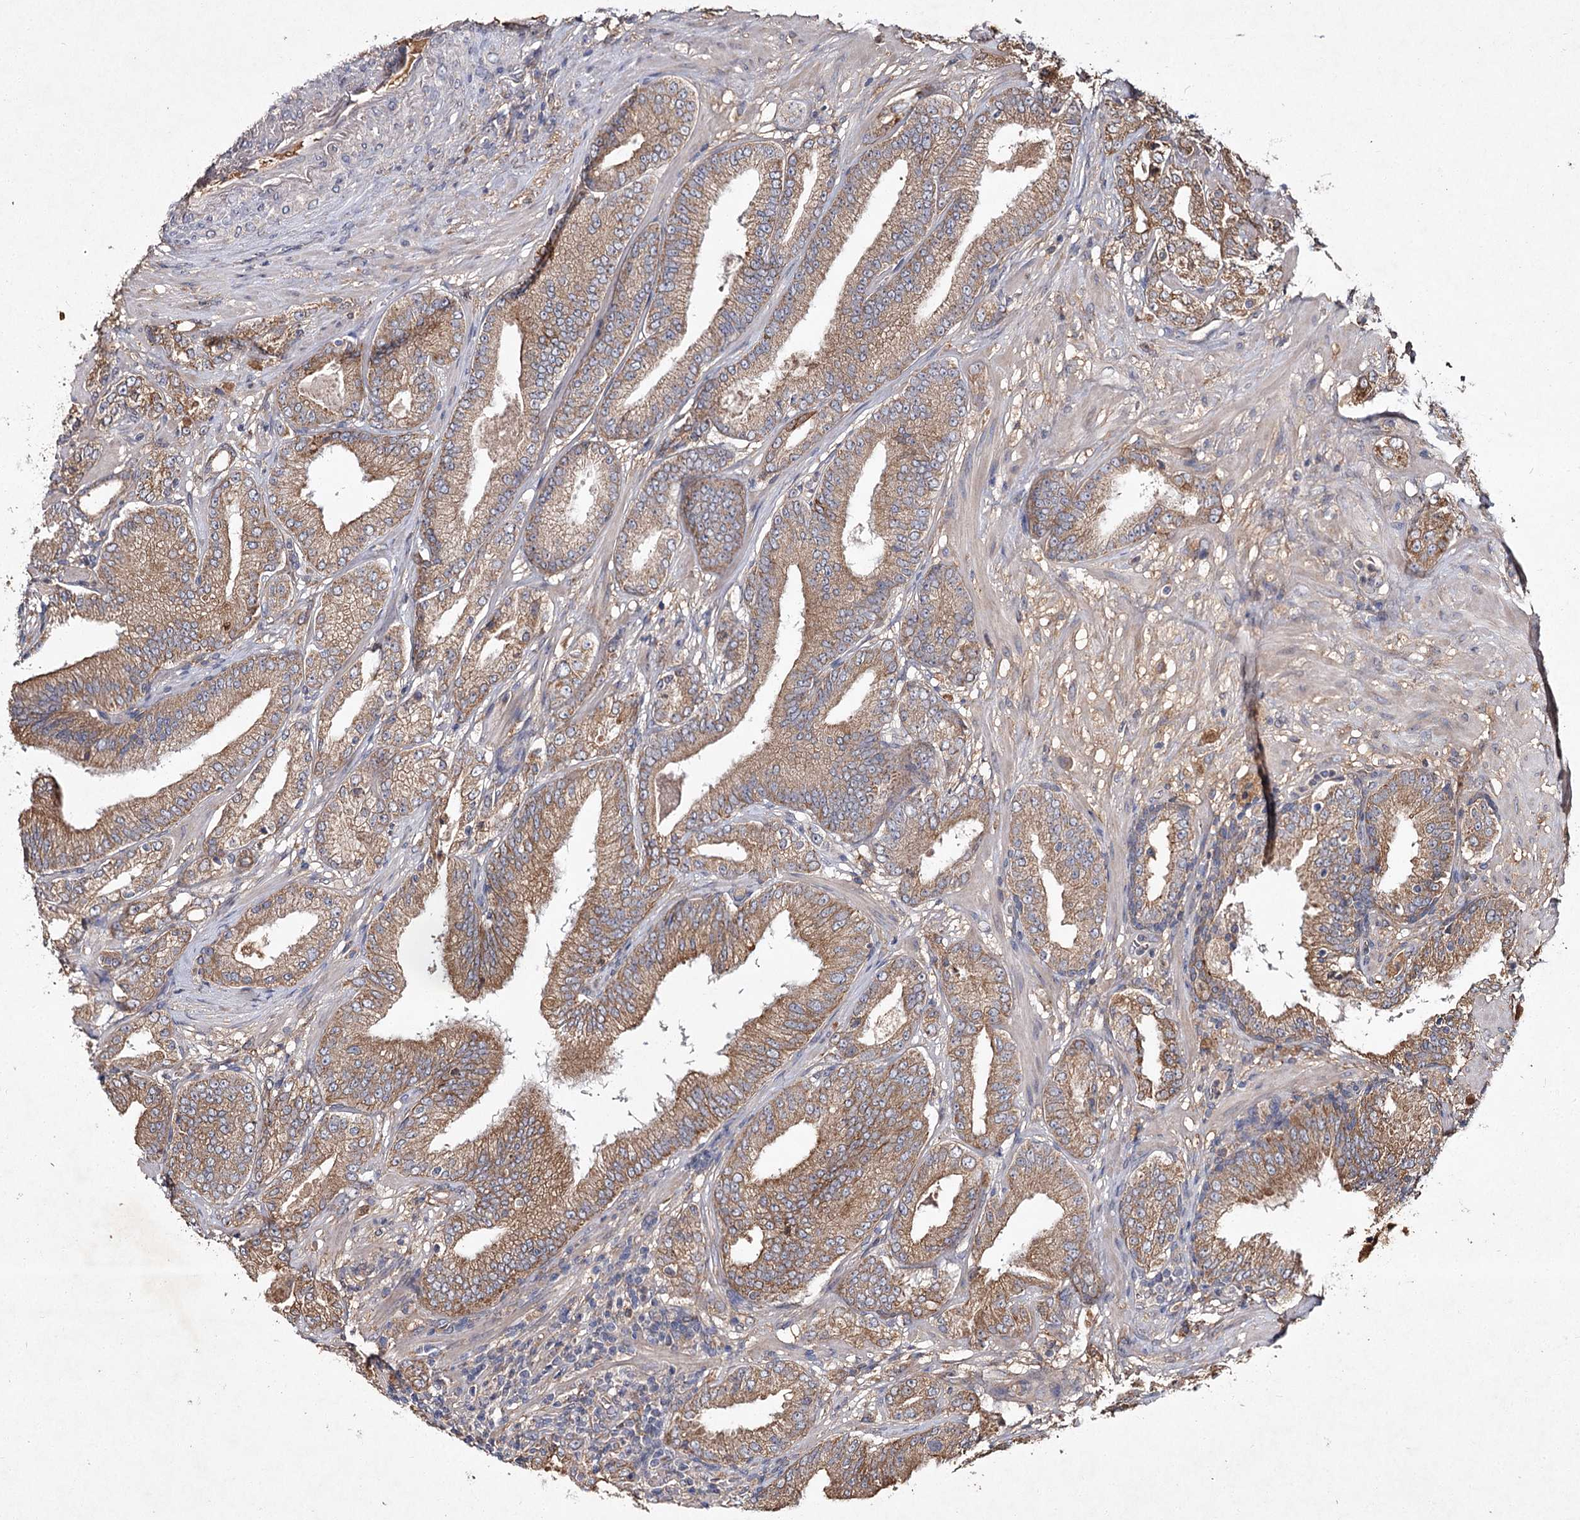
{"staining": {"intensity": "moderate", "quantity": "25%-75%", "location": "cytoplasmic/membranous"}, "tissue": "prostate cancer", "cell_type": "Tumor cells", "image_type": "cancer", "snomed": [{"axis": "morphology", "description": "Adenocarcinoma, High grade"}, {"axis": "topography", "description": "Prostate"}], "caption": "Moderate cytoplasmic/membranous protein expression is present in approximately 25%-75% of tumor cells in prostate cancer.", "gene": "MFN1", "patient": {"sex": "male", "age": 64}}